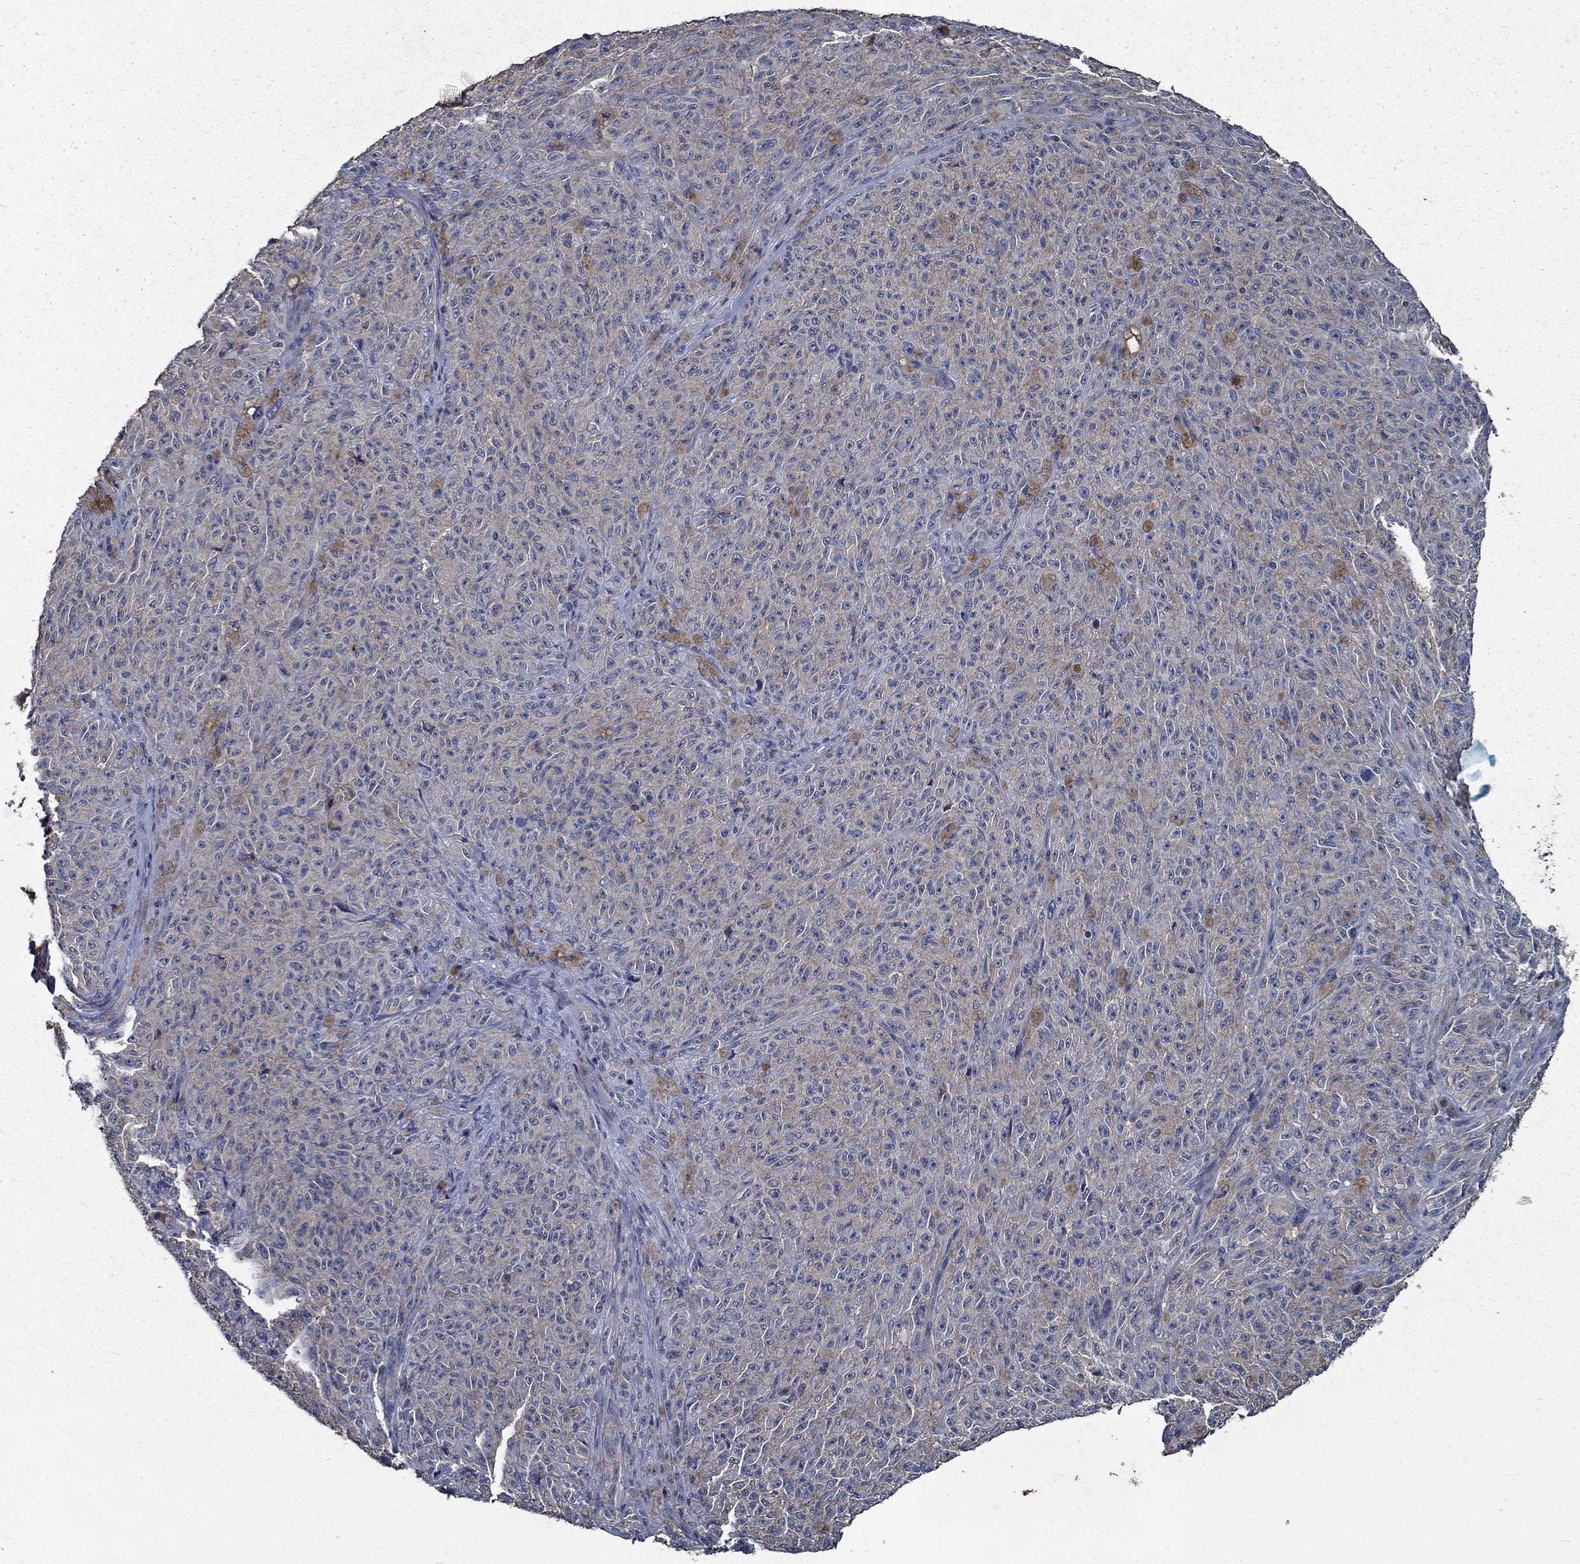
{"staining": {"intensity": "weak", "quantity": "25%-75%", "location": "cytoplasmic/membranous"}, "tissue": "melanoma", "cell_type": "Tumor cells", "image_type": "cancer", "snomed": [{"axis": "morphology", "description": "Malignant melanoma, NOS"}, {"axis": "topography", "description": "Skin"}], "caption": "IHC of human melanoma demonstrates low levels of weak cytoplasmic/membranous expression in about 25%-75% of tumor cells. (DAB IHC, brown staining for protein, blue staining for nuclei).", "gene": "SLC44A1", "patient": {"sex": "female", "age": 82}}